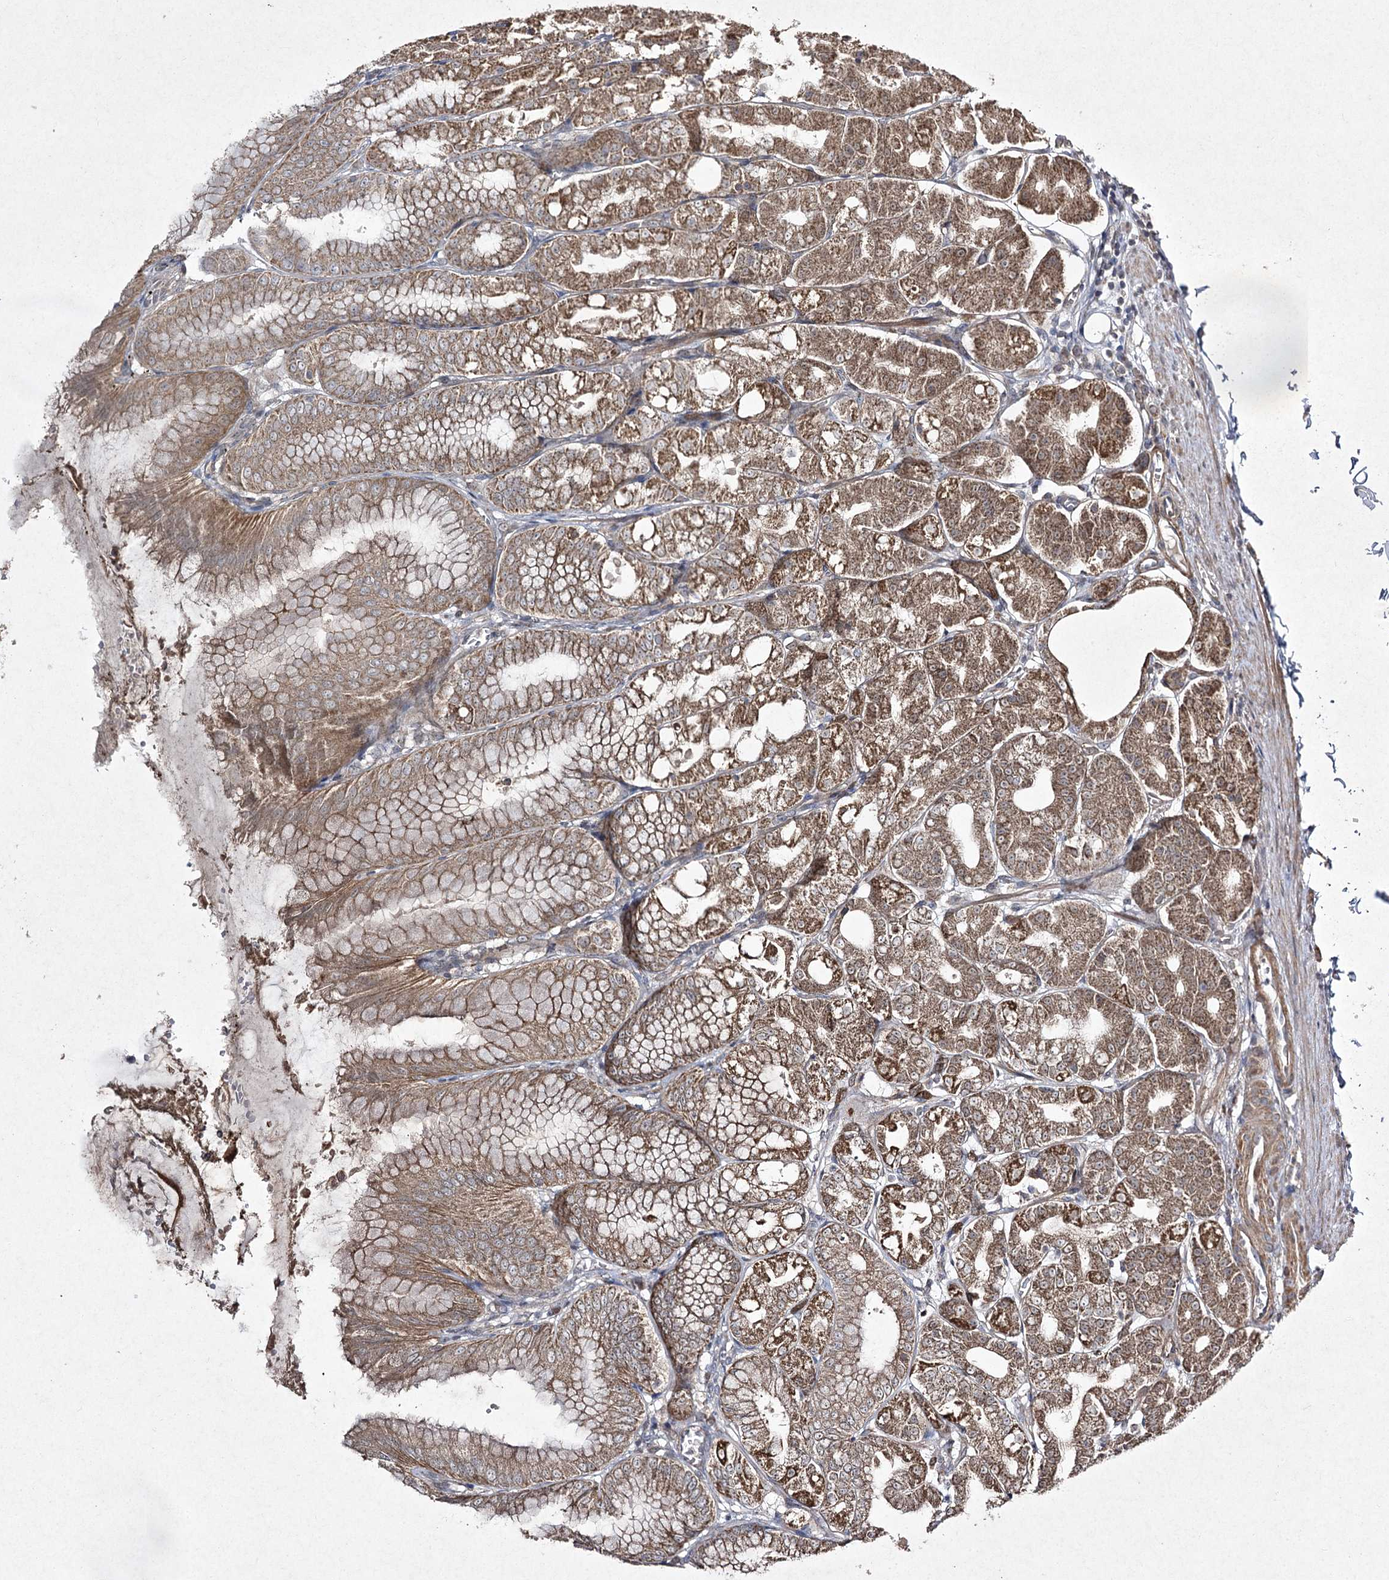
{"staining": {"intensity": "moderate", "quantity": ">75%", "location": "cytoplasmic/membranous"}, "tissue": "stomach", "cell_type": "Glandular cells", "image_type": "normal", "snomed": [{"axis": "morphology", "description": "Normal tissue, NOS"}, {"axis": "topography", "description": "Stomach, lower"}], "caption": "Immunohistochemical staining of normal human stomach exhibits medium levels of moderate cytoplasmic/membranous staining in approximately >75% of glandular cells. (brown staining indicates protein expression, while blue staining denotes nuclei).", "gene": "FANCL", "patient": {"sex": "male", "age": 71}}